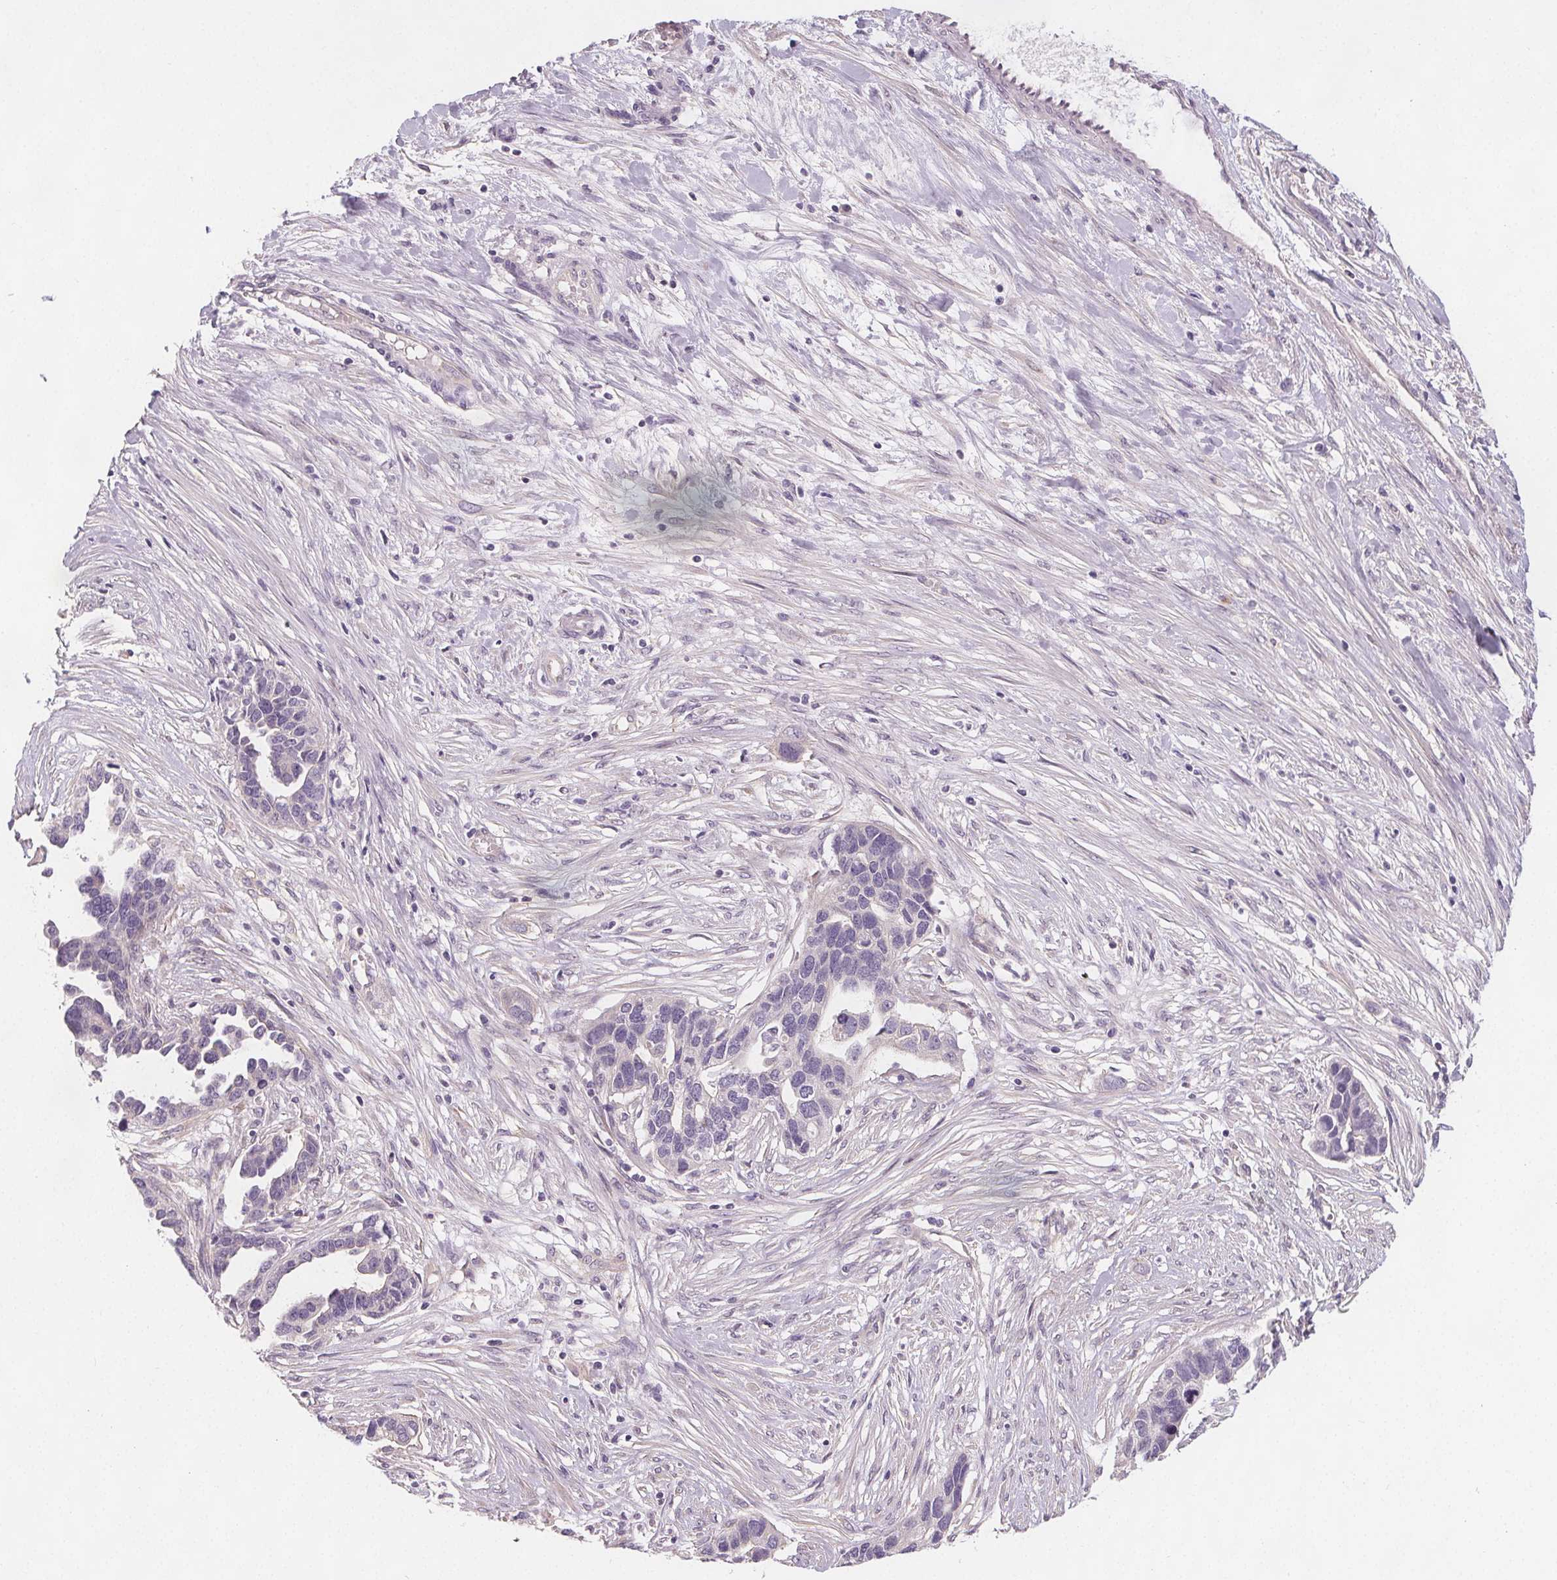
{"staining": {"intensity": "negative", "quantity": "none", "location": "none"}, "tissue": "ovarian cancer", "cell_type": "Tumor cells", "image_type": "cancer", "snomed": [{"axis": "morphology", "description": "Cystadenocarcinoma, serous, NOS"}, {"axis": "topography", "description": "Ovary"}], "caption": "Protein analysis of ovarian cancer reveals no significant staining in tumor cells.", "gene": "VNN1", "patient": {"sex": "female", "age": 54}}